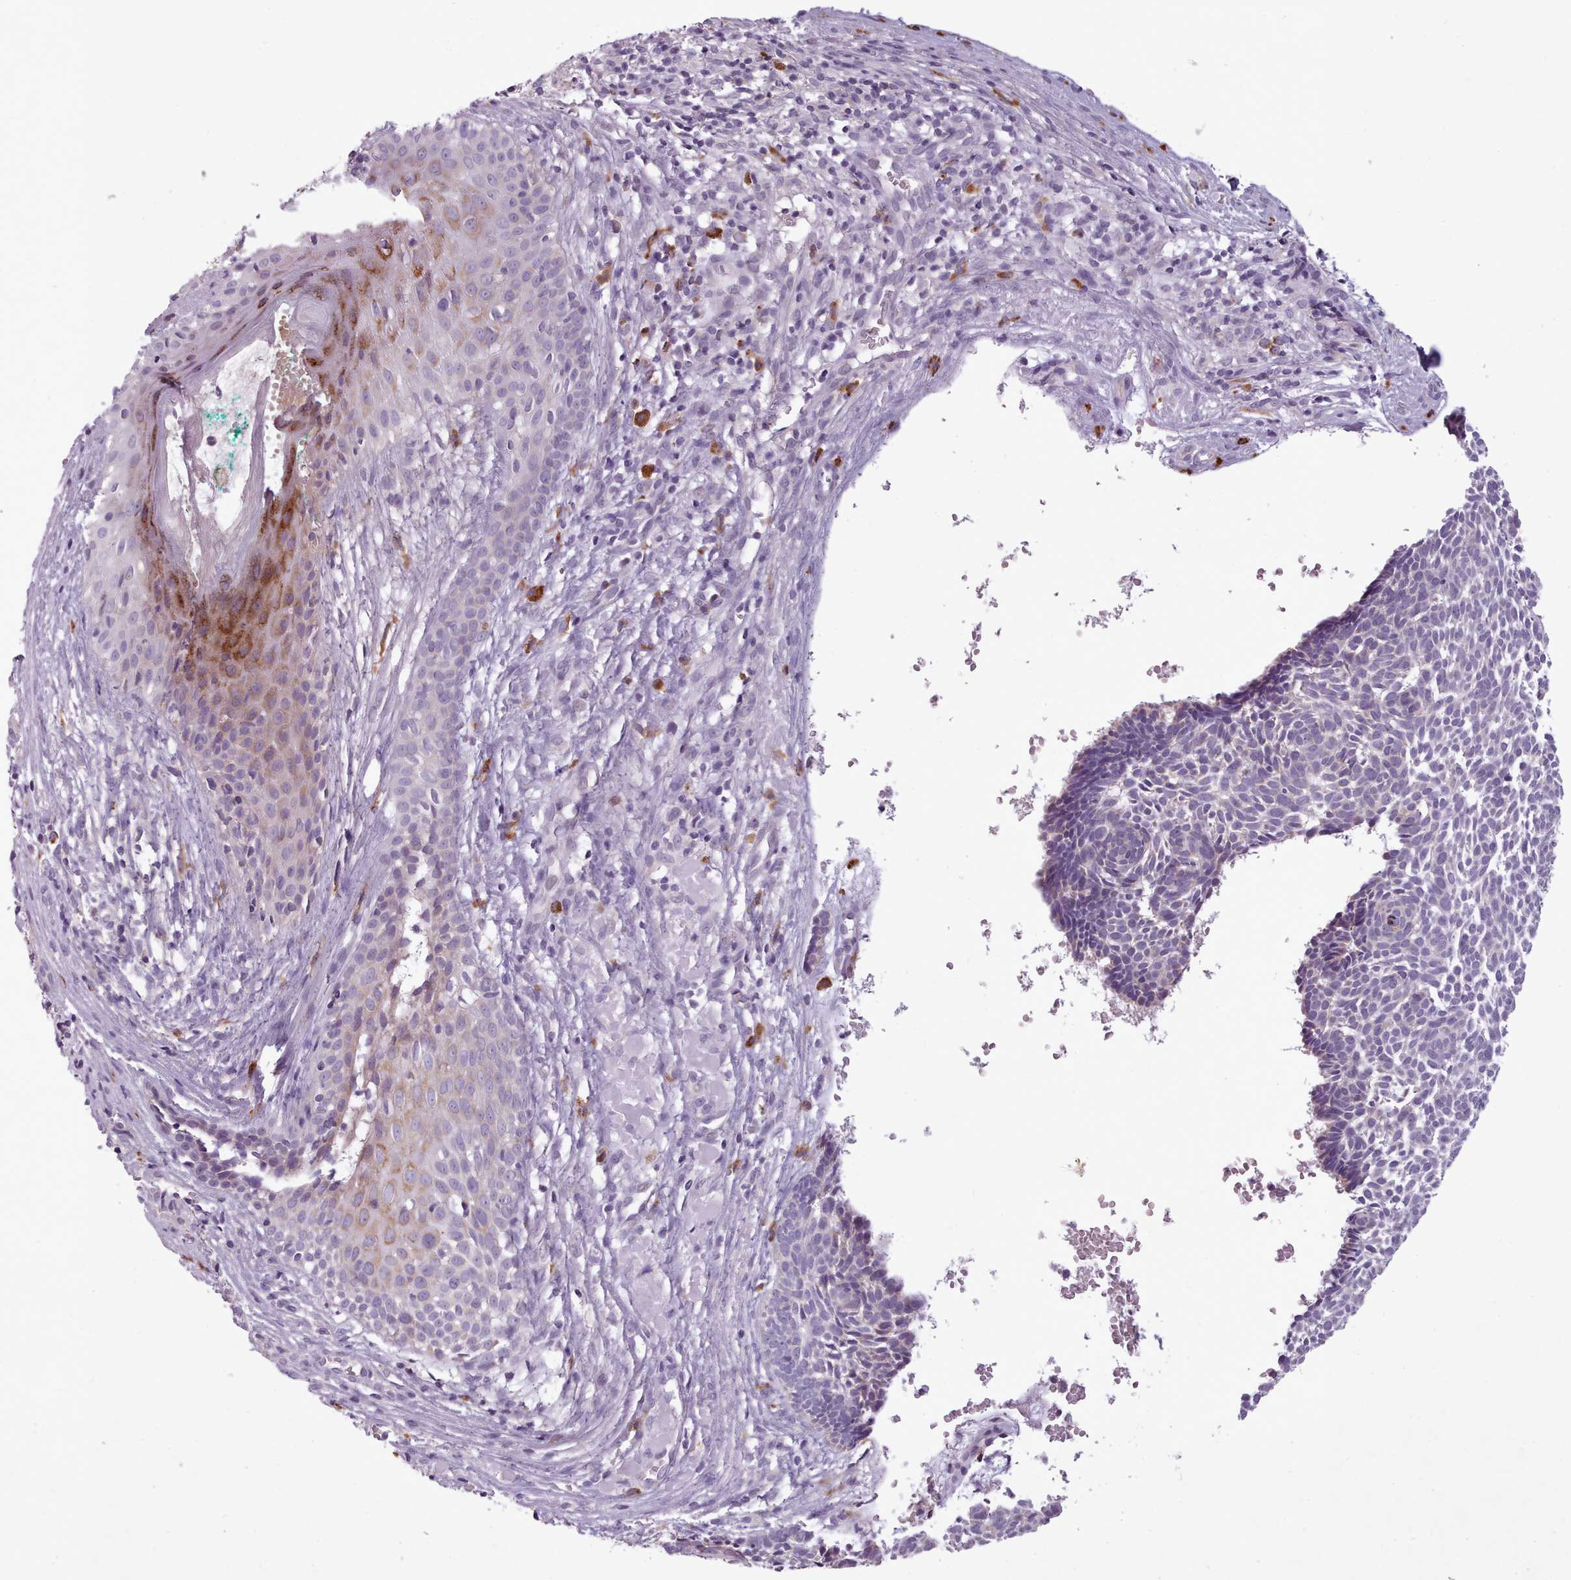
{"staining": {"intensity": "negative", "quantity": "none", "location": "none"}, "tissue": "skin cancer", "cell_type": "Tumor cells", "image_type": "cancer", "snomed": [{"axis": "morphology", "description": "Basal cell carcinoma"}, {"axis": "topography", "description": "Skin"}], "caption": "Immunohistochemistry histopathology image of neoplastic tissue: skin cancer stained with DAB (3,3'-diaminobenzidine) shows no significant protein positivity in tumor cells.", "gene": "LAPTM5", "patient": {"sex": "male", "age": 61}}